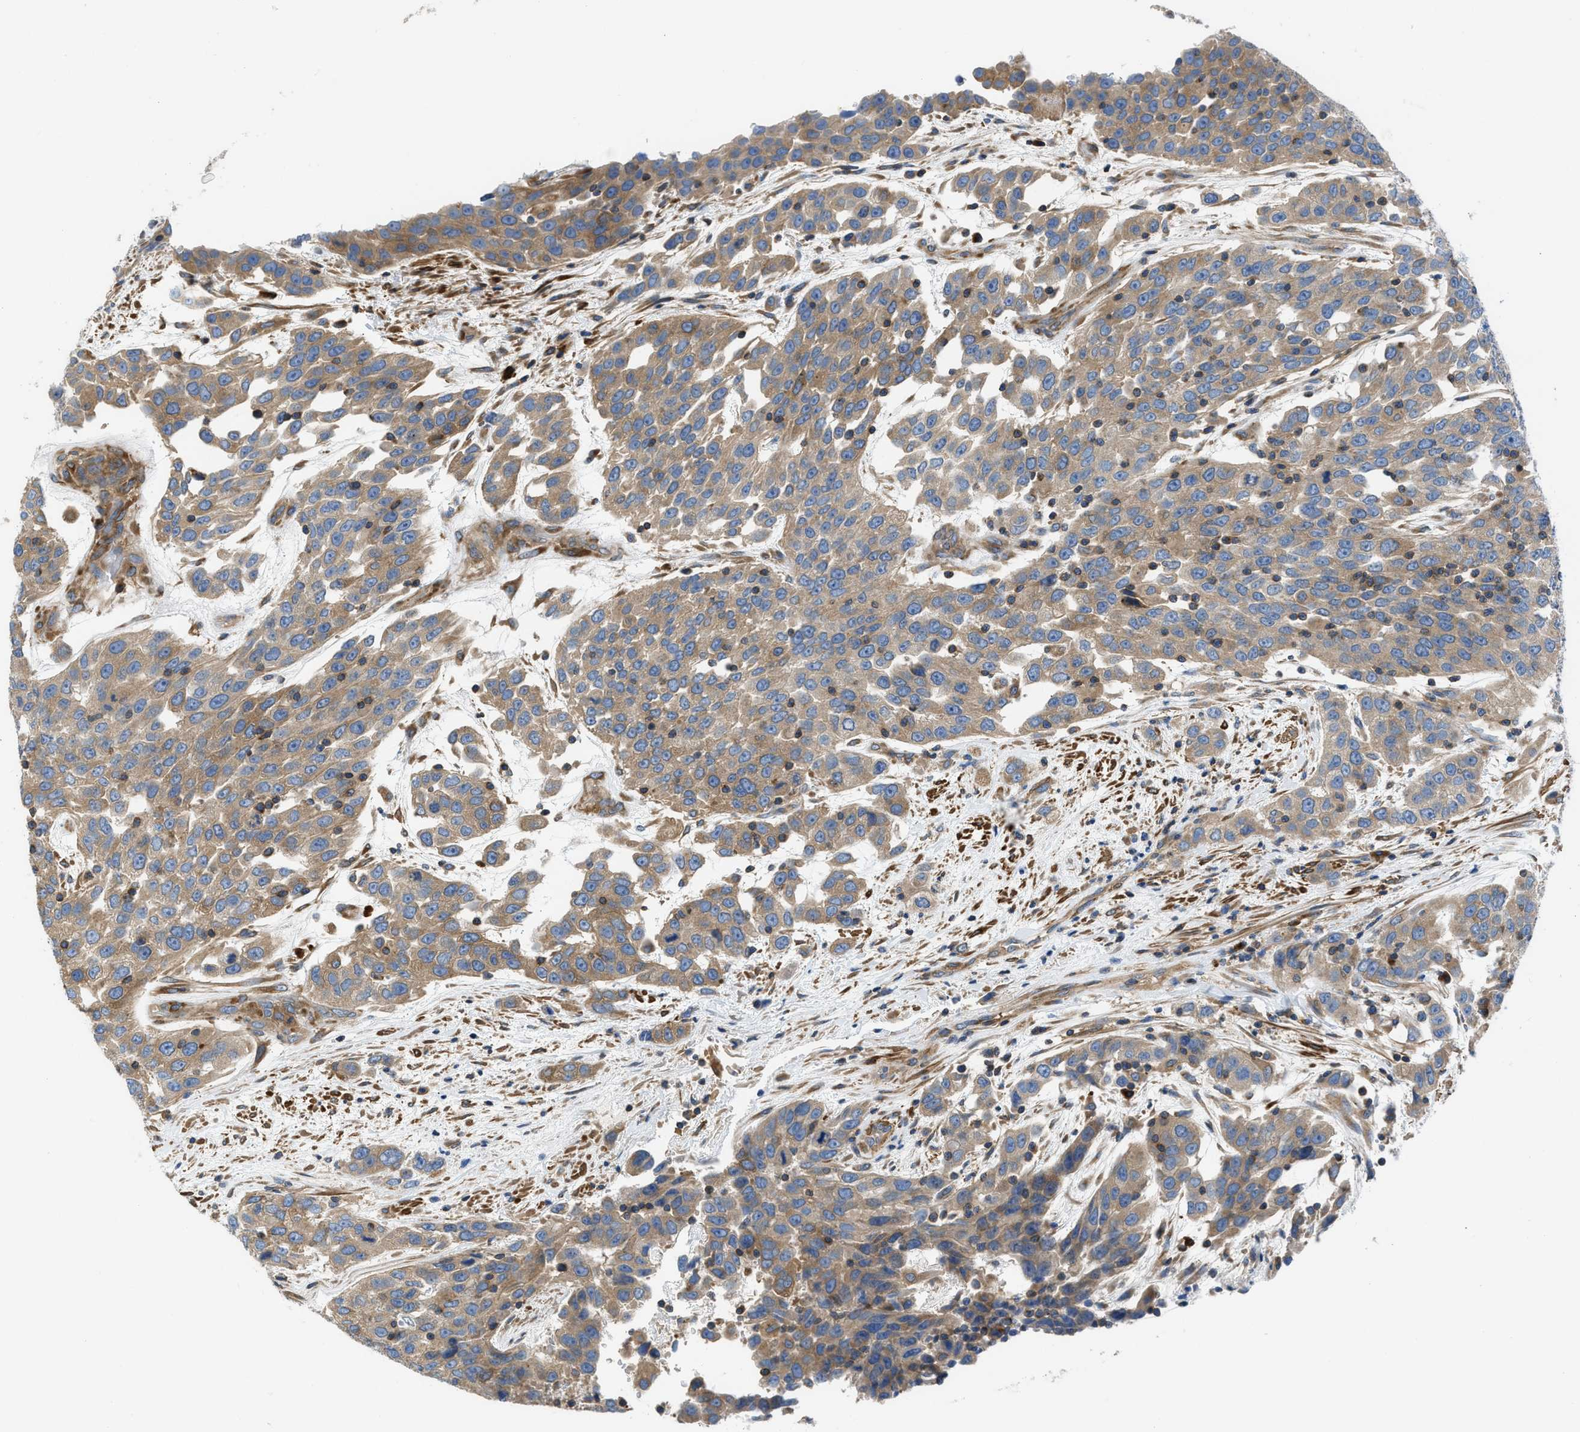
{"staining": {"intensity": "moderate", "quantity": ">75%", "location": "cytoplasmic/membranous"}, "tissue": "urothelial cancer", "cell_type": "Tumor cells", "image_type": "cancer", "snomed": [{"axis": "morphology", "description": "Urothelial carcinoma, High grade"}, {"axis": "topography", "description": "Urinary bladder"}], "caption": "Protein staining demonstrates moderate cytoplasmic/membranous positivity in approximately >75% of tumor cells in urothelial carcinoma (high-grade).", "gene": "CHKB", "patient": {"sex": "female", "age": 80}}